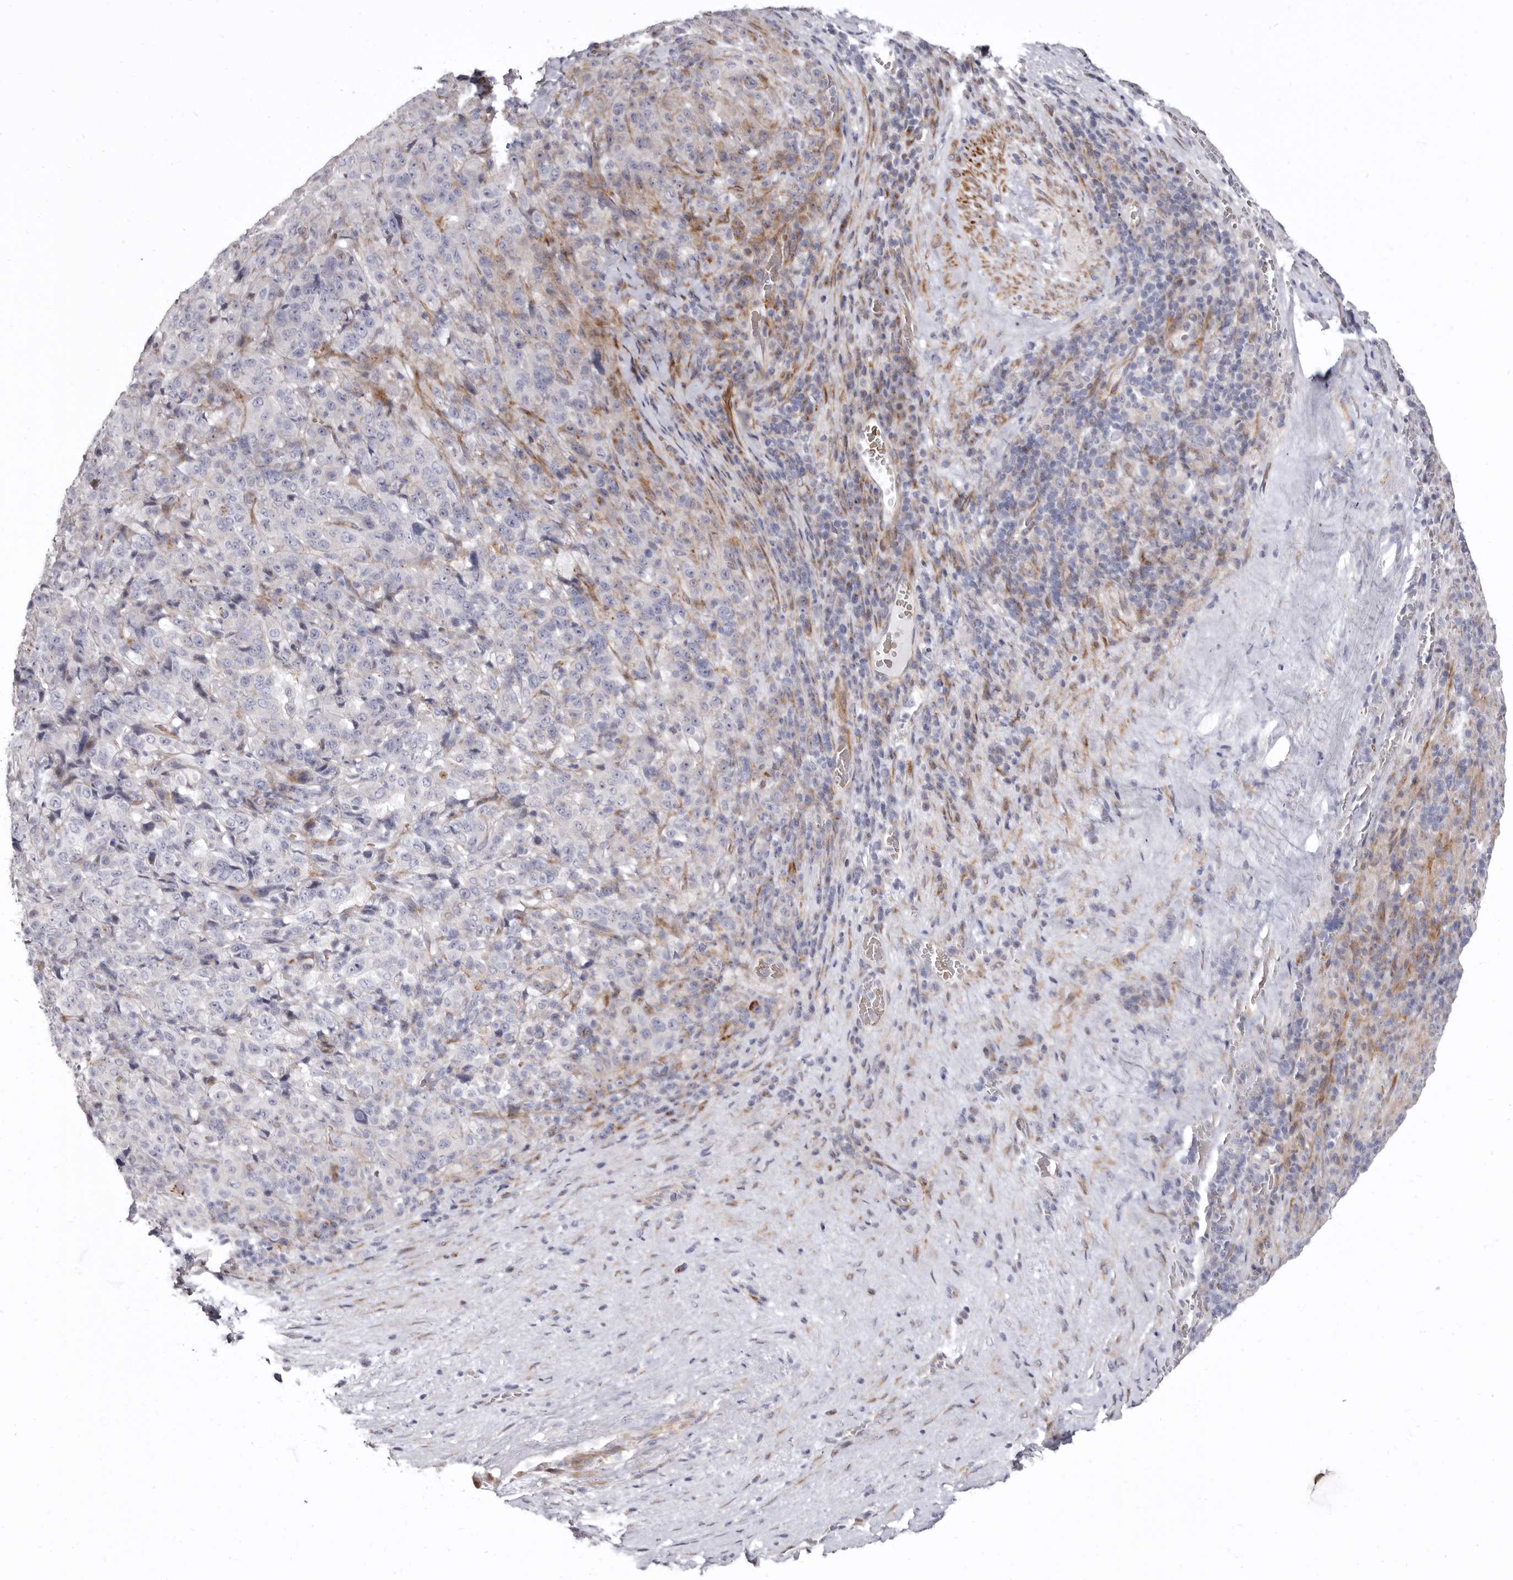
{"staining": {"intensity": "negative", "quantity": "none", "location": "none"}, "tissue": "pancreatic cancer", "cell_type": "Tumor cells", "image_type": "cancer", "snomed": [{"axis": "morphology", "description": "Adenocarcinoma, NOS"}, {"axis": "topography", "description": "Pancreas"}], "caption": "Immunohistochemistry histopathology image of human pancreatic cancer stained for a protein (brown), which shows no expression in tumor cells.", "gene": "AIDA", "patient": {"sex": "male", "age": 63}}